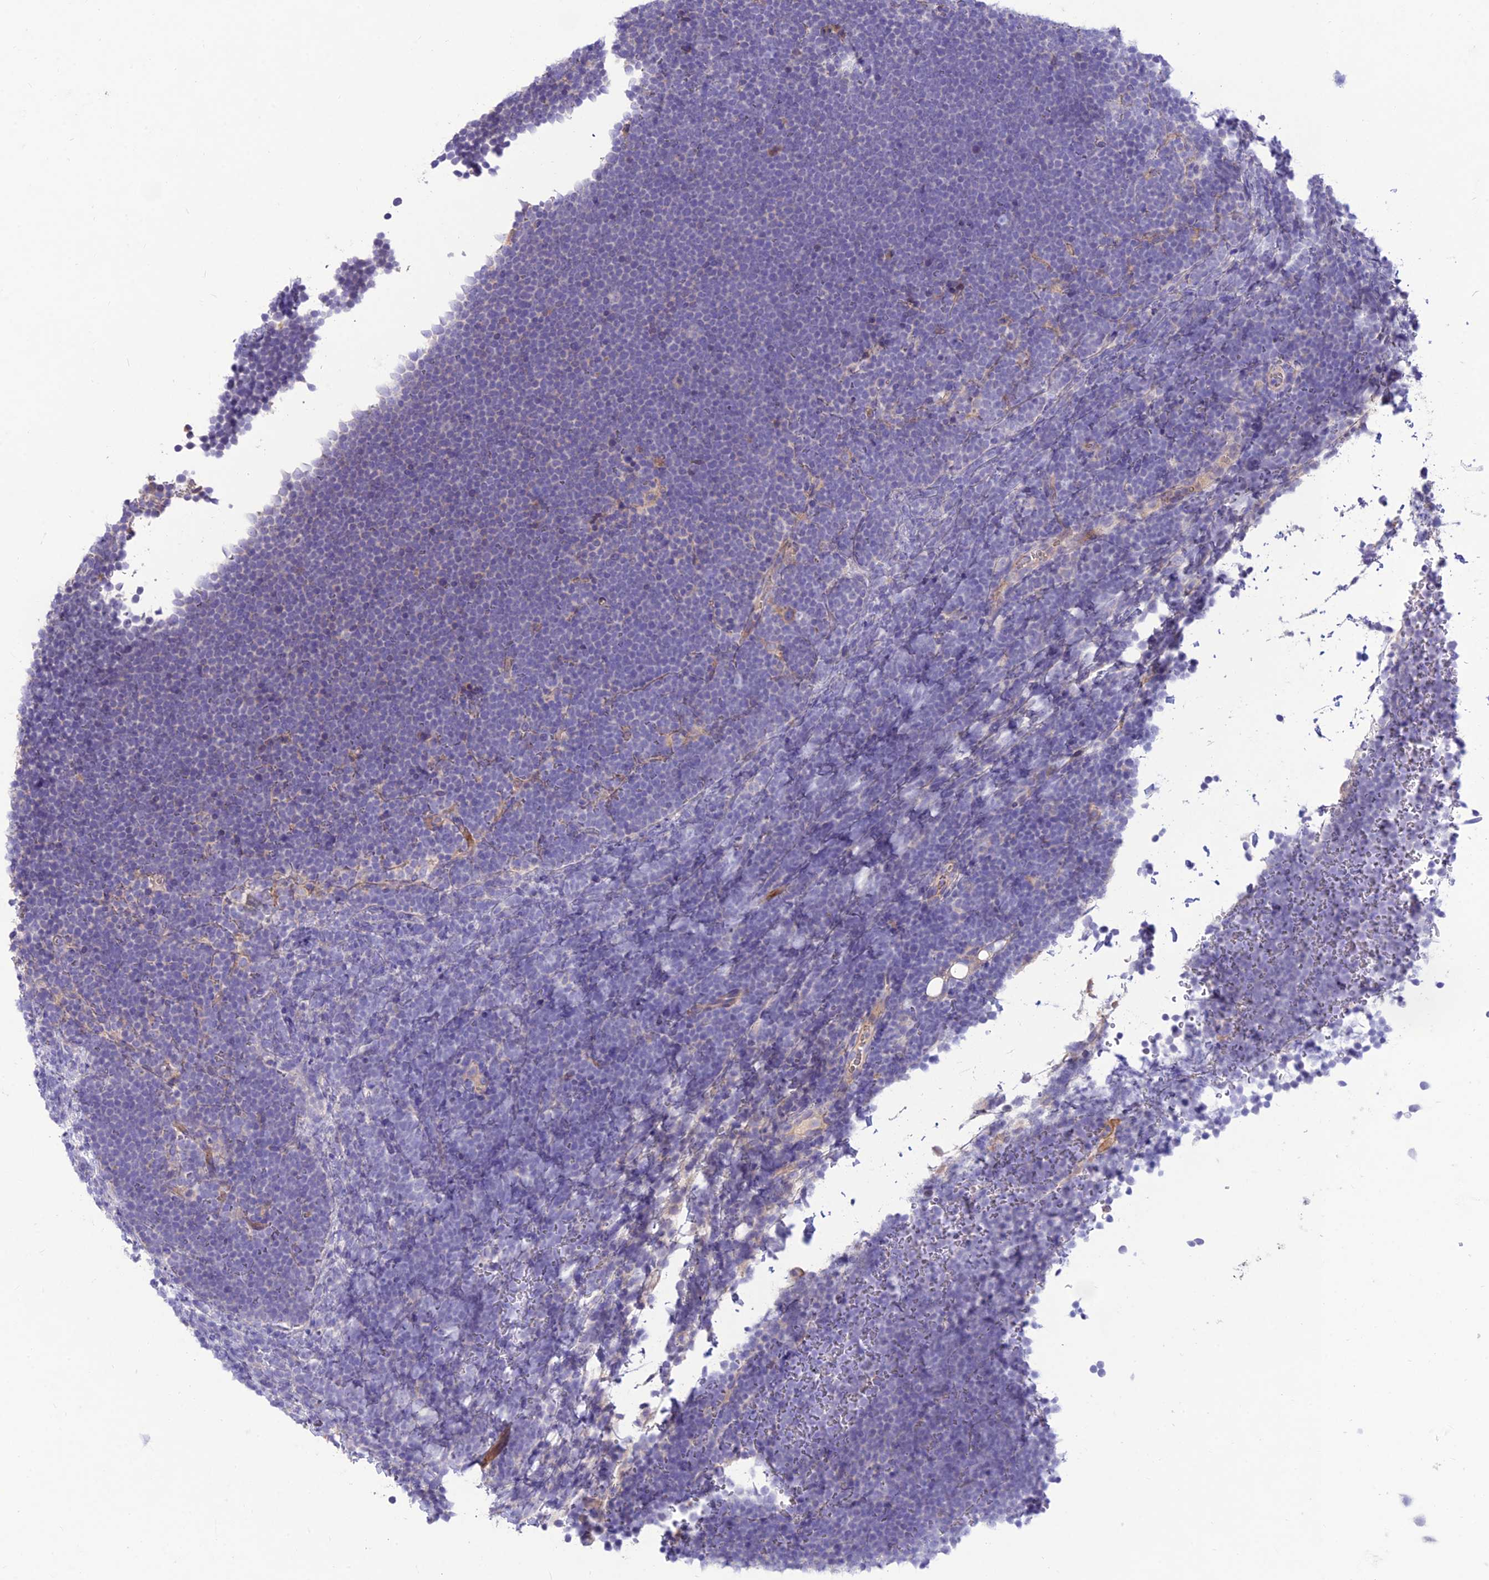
{"staining": {"intensity": "negative", "quantity": "none", "location": "none"}, "tissue": "lymphoma", "cell_type": "Tumor cells", "image_type": "cancer", "snomed": [{"axis": "morphology", "description": "Malignant lymphoma, non-Hodgkin's type, High grade"}, {"axis": "topography", "description": "Lymph node"}], "caption": "Immunohistochemical staining of lymphoma displays no significant expression in tumor cells. (Stains: DAB immunohistochemistry with hematoxylin counter stain, Microscopy: brightfield microscopy at high magnification).", "gene": "TEKT3", "patient": {"sex": "male", "age": 13}}